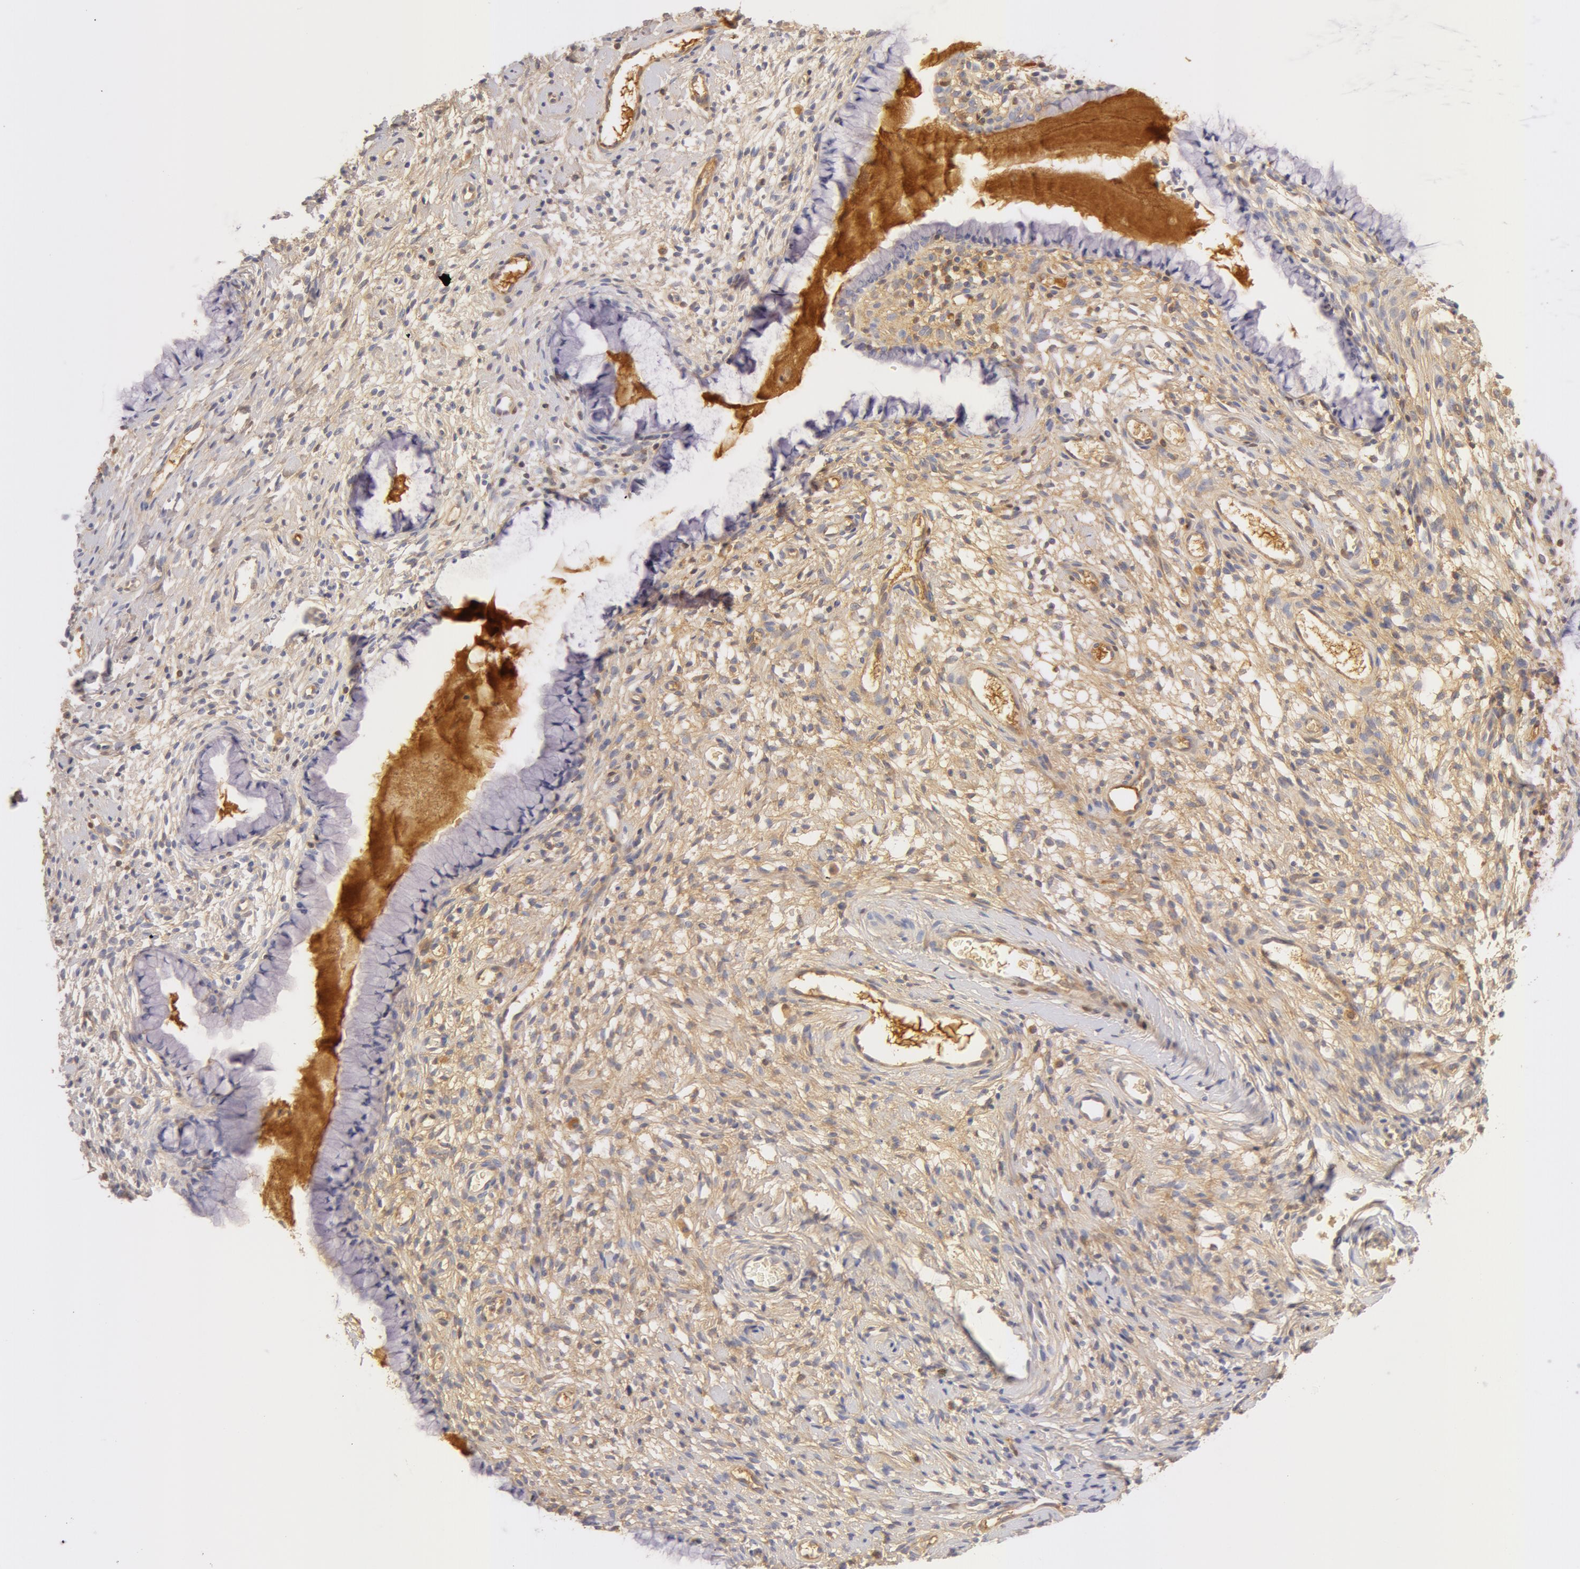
{"staining": {"intensity": "negative", "quantity": "none", "location": "none"}, "tissue": "cervix", "cell_type": "Glandular cells", "image_type": "normal", "snomed": [{"axis": "morphology", "description": "Normal tissue, NOS"}, {"axis": "topography", "description": "Cervix"}], "caption": "Histopathology image shows no protein expression in glandular cells of benign cervix.", "gene": "AHSG", "patient": {"sex": "female", "age": 70}}